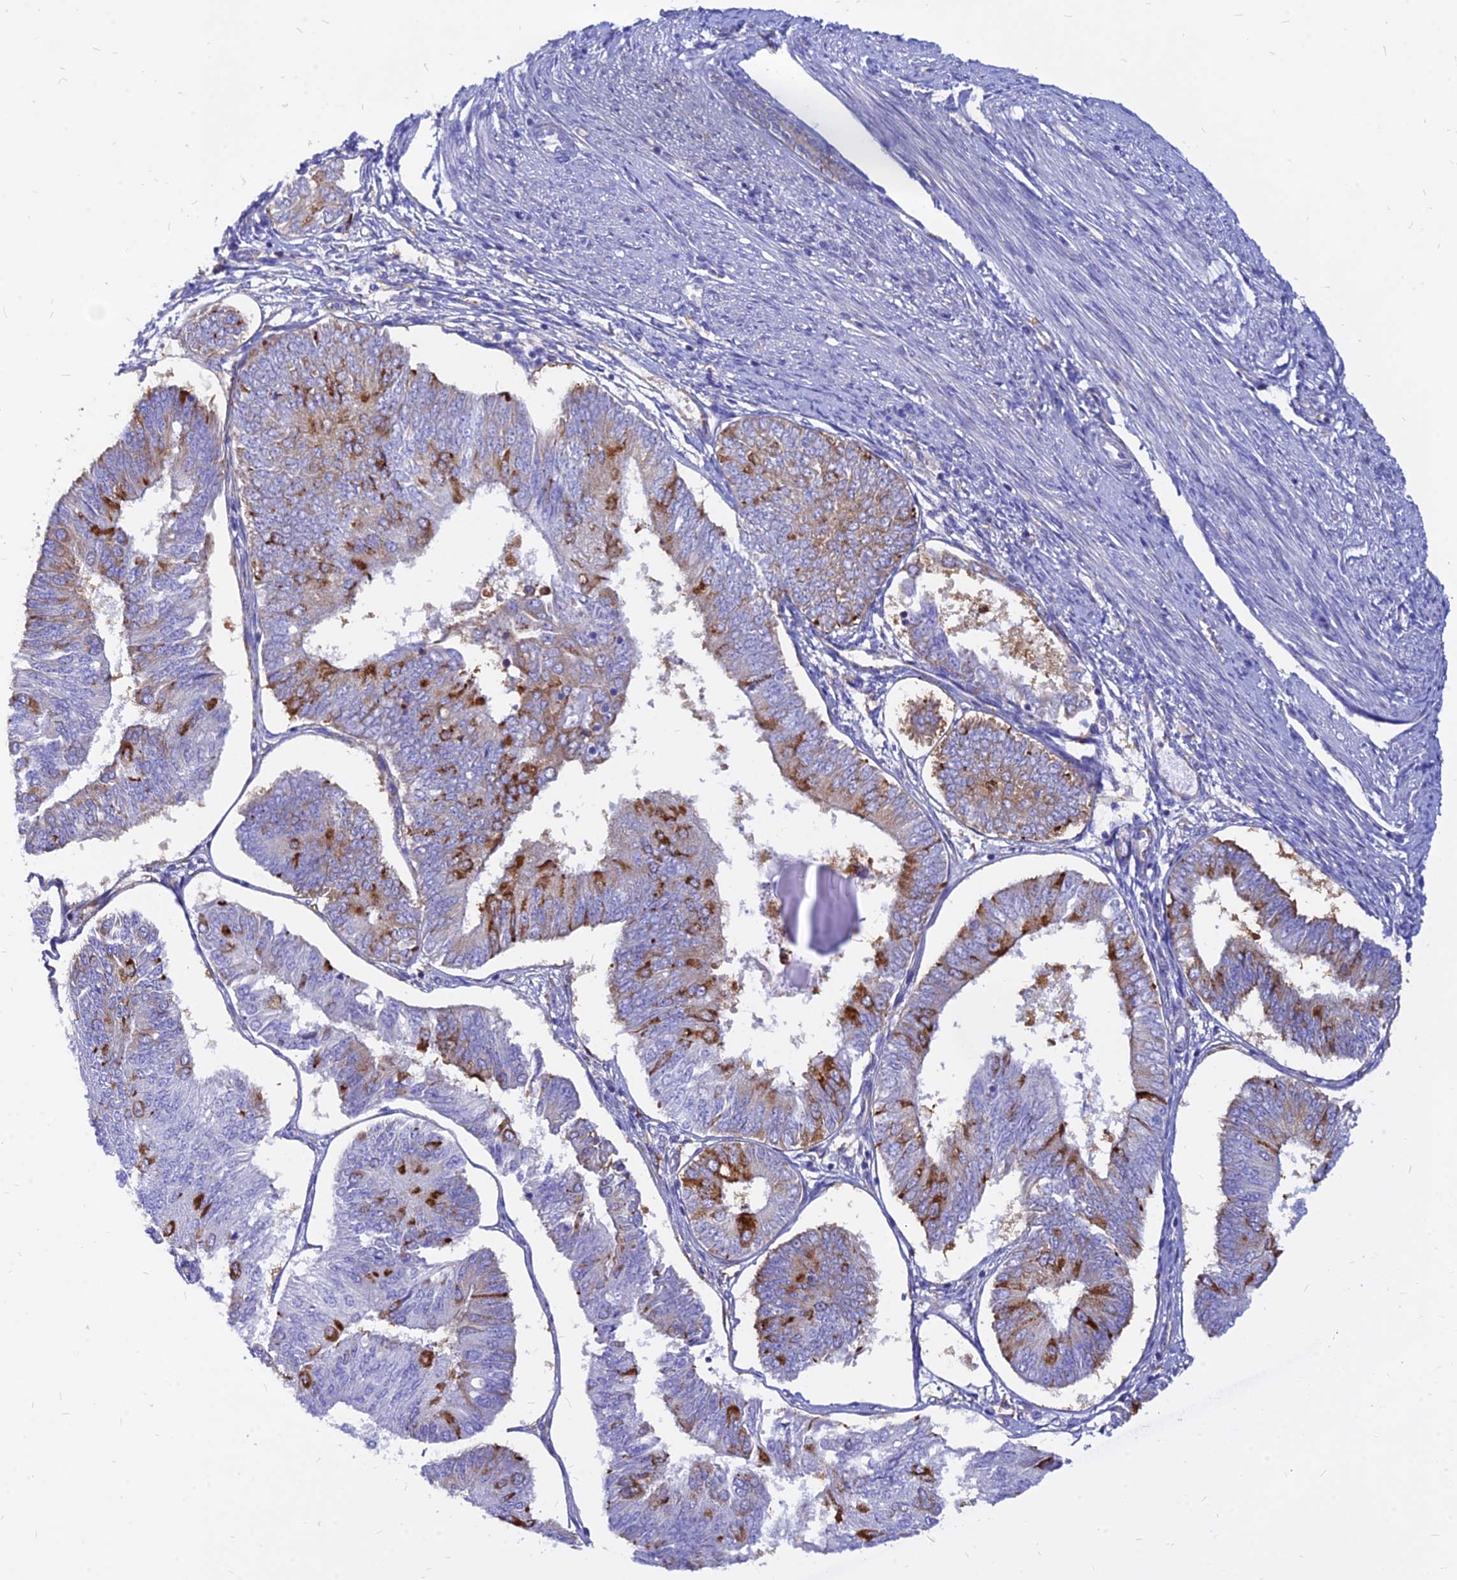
{"staining": {"intensity": "strong", "quantity": "<25%", "location": "cytoplasmic/membranous"}, "tissue": "endometrial cancer", "cell_type": "Tumor cells", "image_type": "cancer", "snomed": [{"axis": "morphology", "description": "Adenocarcinoma, NOS"}, {"axis": "topography", "description": "Endometrium"}], "caption": "High-power microscopy captured an IHC micrograph of endometrial cancer (adenocarcinoma), revealing strong cytoplasmic/membranous positivity in about <25% of tumor cells. Immunohistochemistry (ihc) stains the protein in brown and the nuclei are stained blue.", "gene": "AGTRAP", "patient": {"sex": "female", "age": 58}}